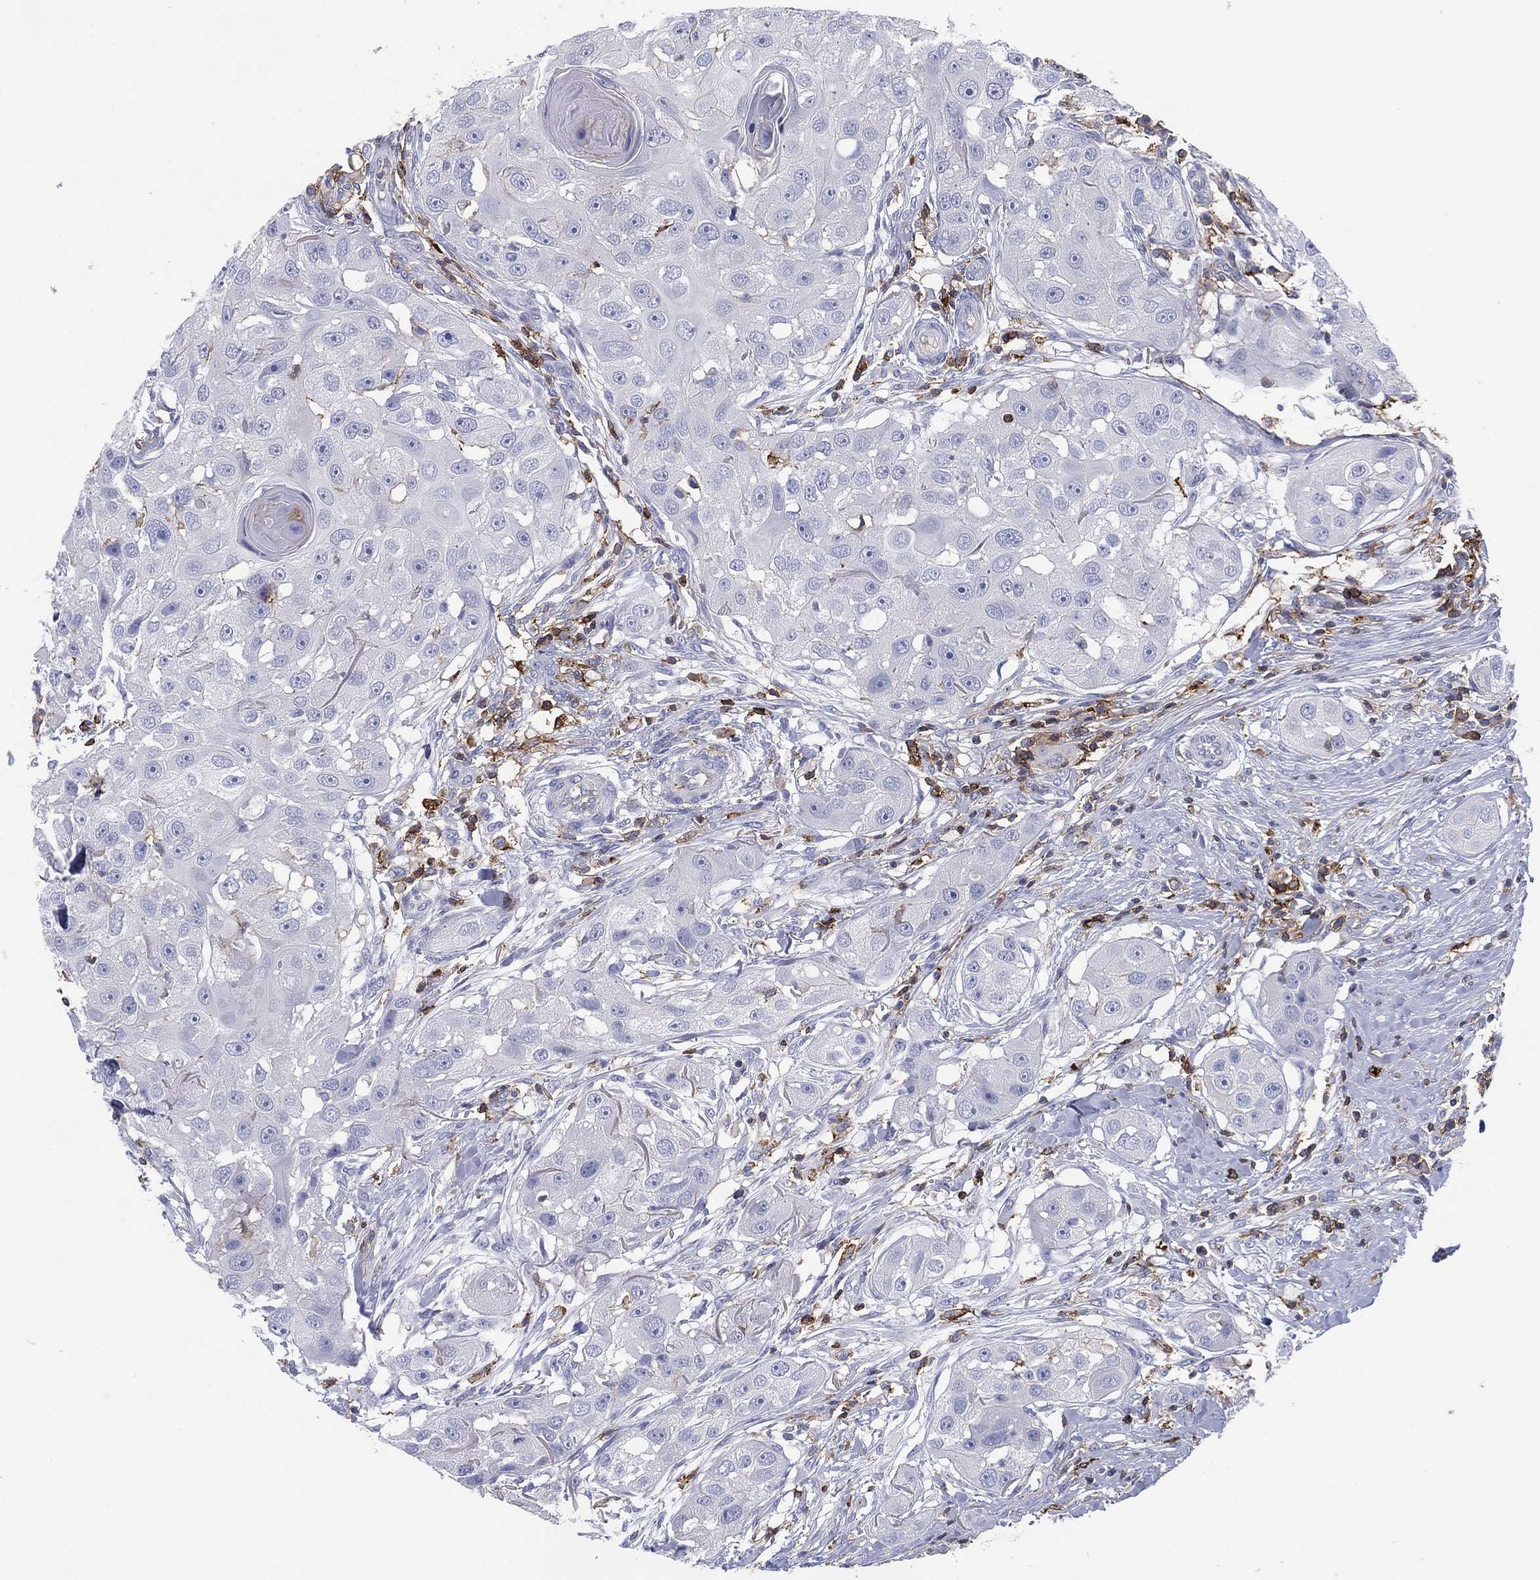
{"staining": {"intensity": "negative", "quantity": "none", "location": "none"}, "tissue": "head and neck cancer", "cell_type": "Tumor cells", "image_type": "cancer", "snomed": [{"axis": "morphology", "description": "Squamous cell carcinoma, NOS"}, {"axis": "topography", "description": "Head-Neck"}], "caption": "Tumor cells are negative for protein expression in human head and neck cancer (squamous cell carcinoma).", "gene": "SELPLG", "patient": {"sex": "male", "age": 51}}